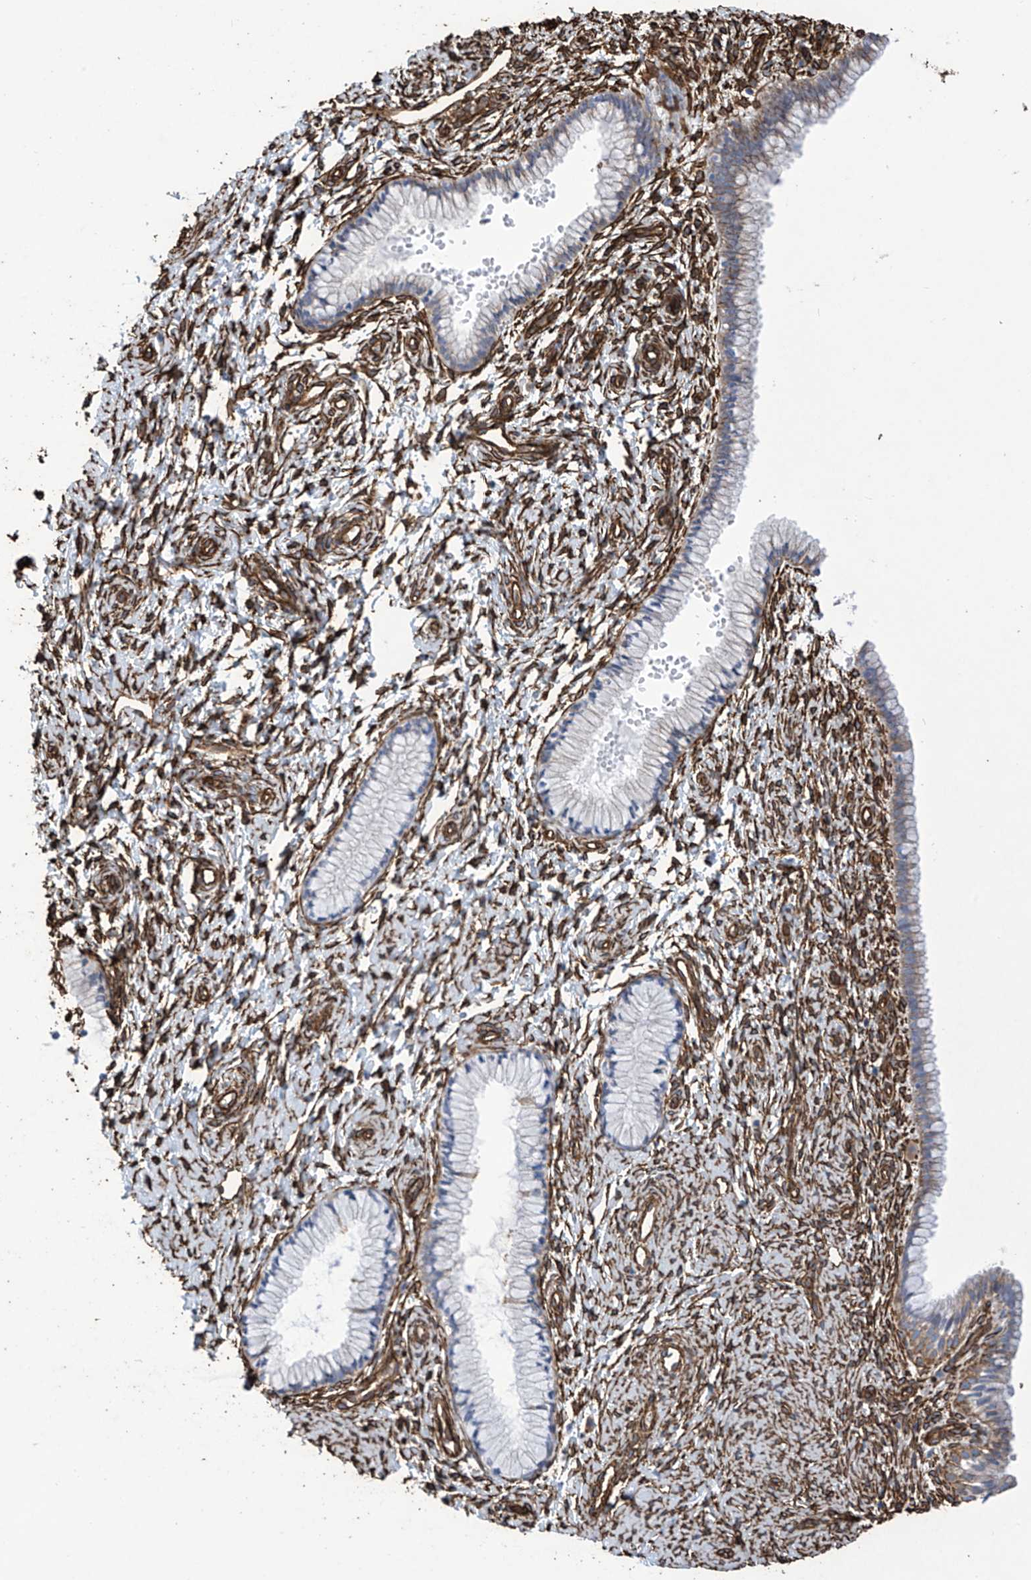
{"staining": {"intensity": "moderate", "quantity": "<25%", "location": "cytoplasmic/membranous"}, "tissue": "cervix", "cell_type": "Glandular cells", "image_type": "normal", "snomed": [{"axis": "morphology", "description": "Normal tissue, NOS"}, {"axis": "topography", "description": "Cervix"}], "caption": "Protein expression analysis of benign cervix reveals moderate cytoplasmic/membranous staining in about <25% of glandular cells. (Stains: DAB (3,3'-diaminobenzidine) in brown, nuclei in blue, Microscopy: brightfield microscopy at high magnification).", "gene": "UBTD1", "patient": {"sex": "female", "age": 33}}